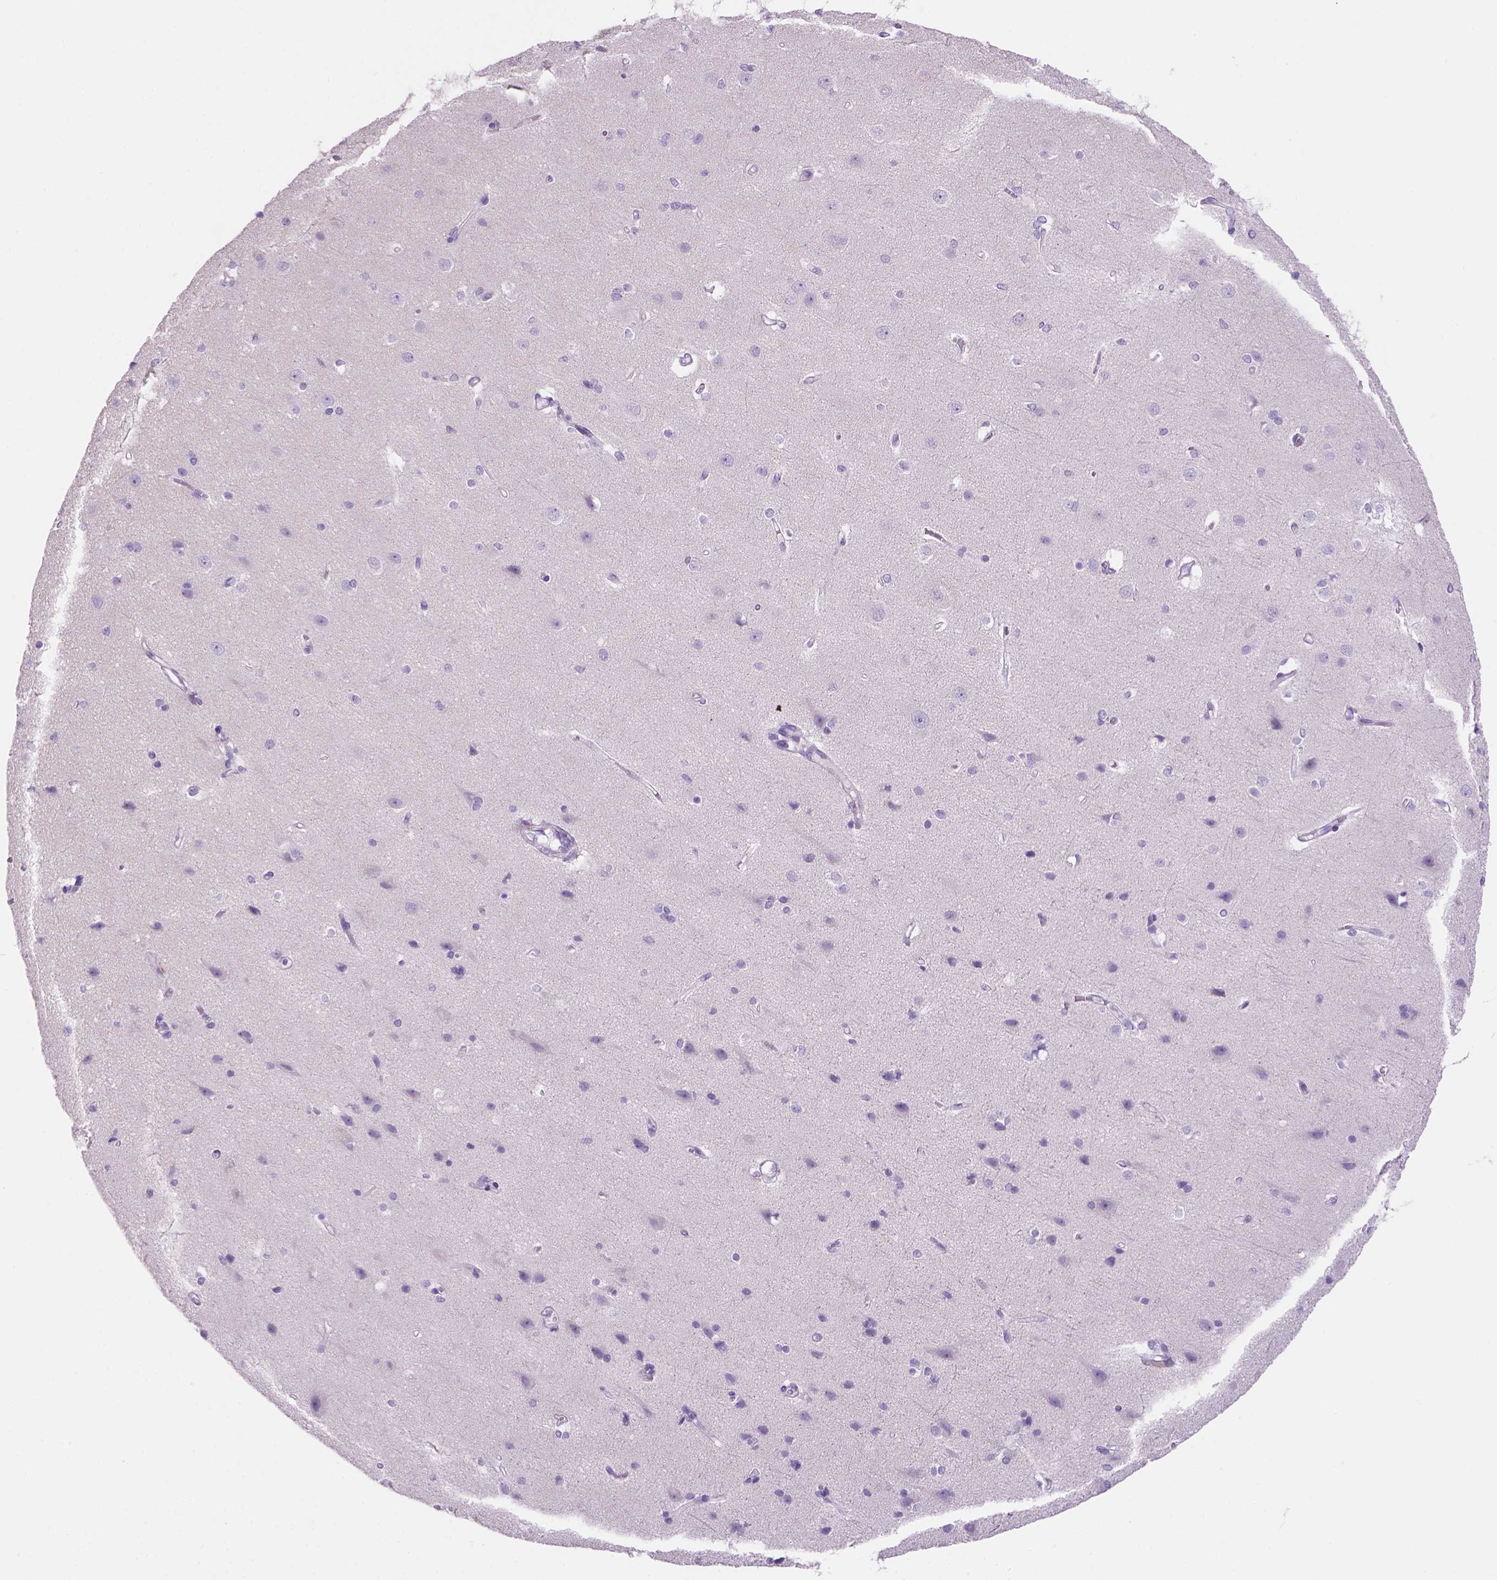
{"staining": {"intensity": "negative", "quantity": "none", "location": "none"}, "tissue": "cerebral cortex", "cell_type": "Endothelial cells", "image_type": "normal", "snomed": [{"axis": "morphology", "description": "Normal tissue, NOS"}, {"axis": "topography", "description": "Cerebral cortex"}], "caption": "Protein analysis of normal cerebral cortex demonstrates no significant staining in endothelial cells. Brightfield microscopy of IHC stained with DAB (3,3'-diaminobenzidine) (brown) and hematoxylin (blue), captured at high magnification.", "gene": "ARHGEF33", "patient": {"sex": "male", "age": 37}}